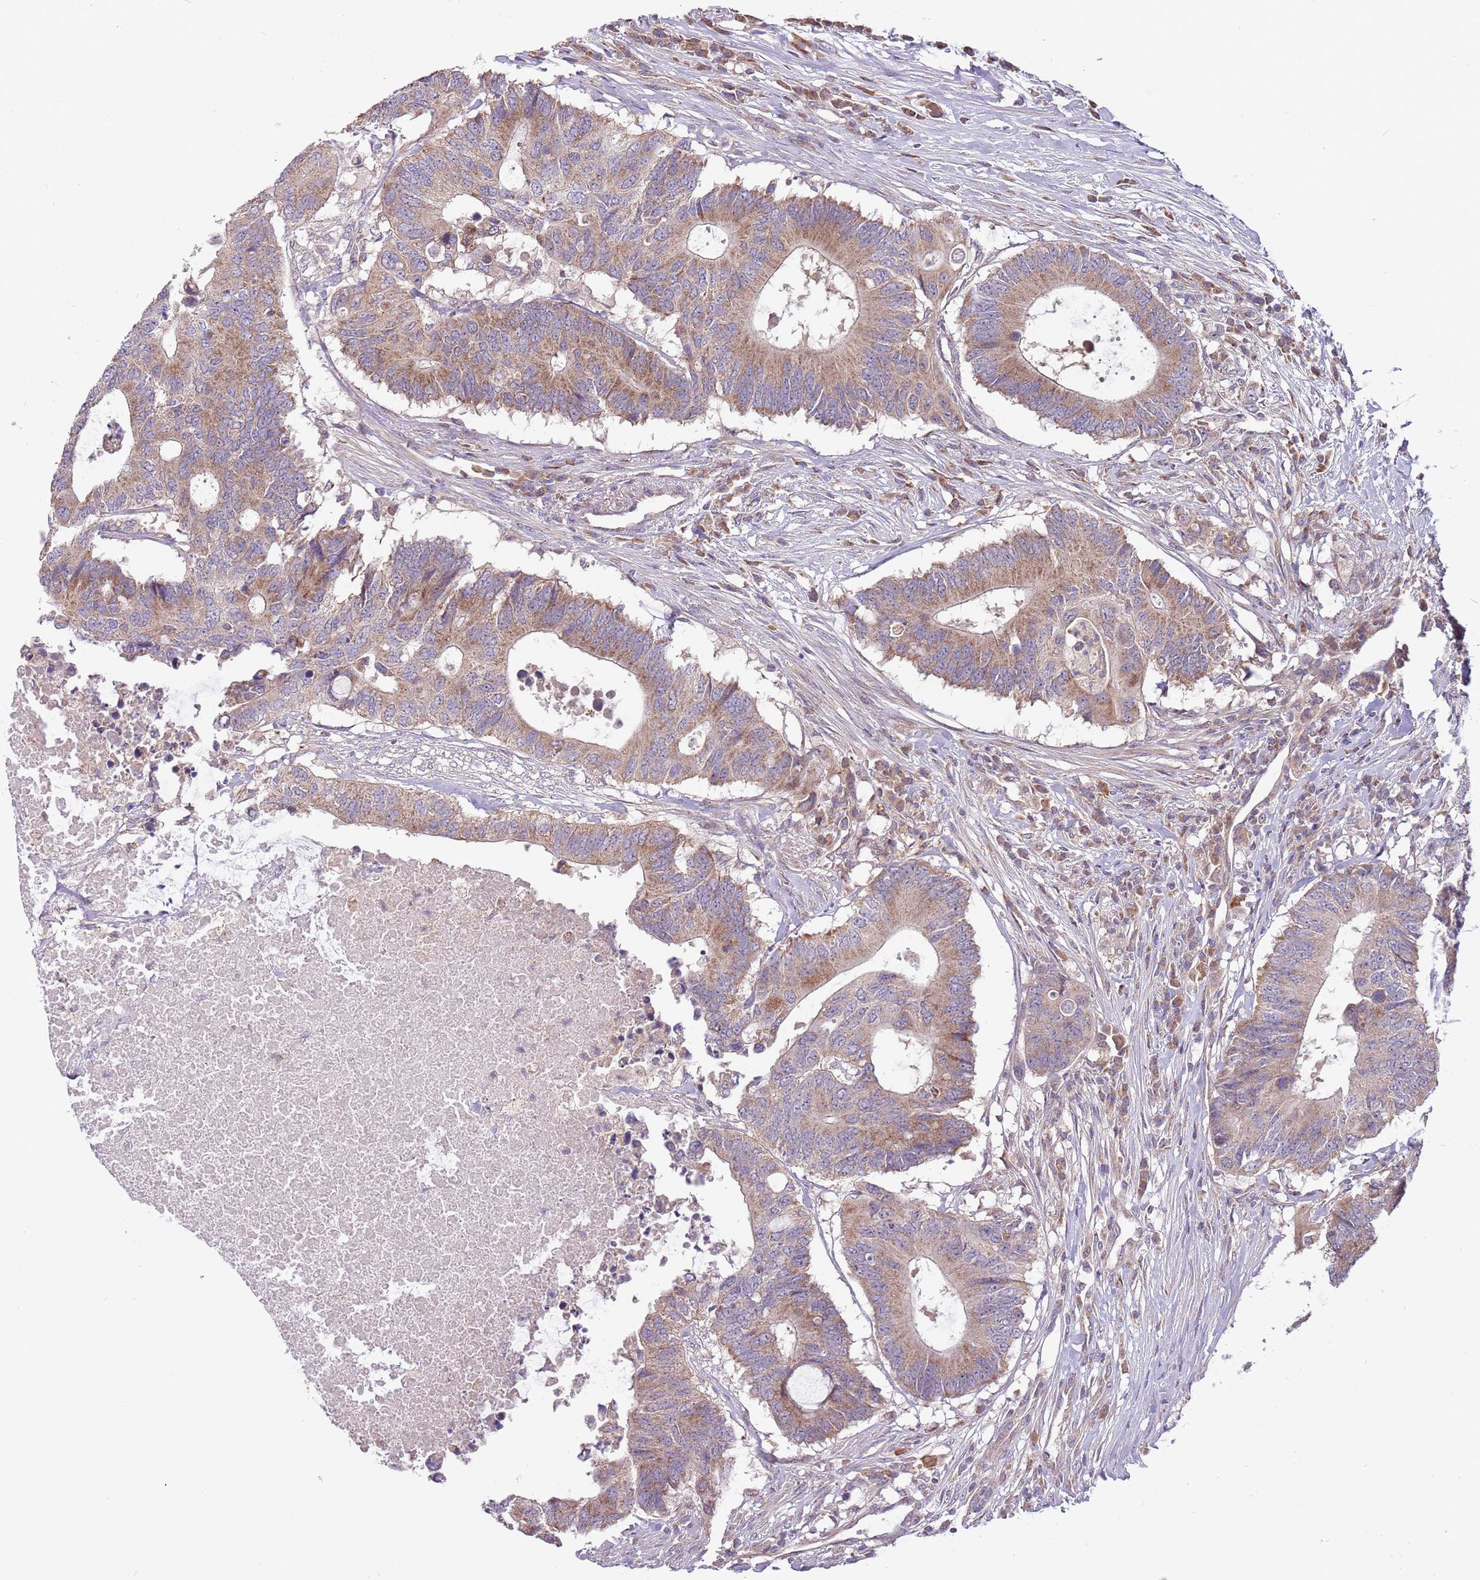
{"staining": {"intensity": "weak", "quantity": ">75%", "location": "cytoplasmic/membranous"}, "tissue": "colorectal cancer", "cell_type": "Tumor cells", "image_type": "cancer", "snomed": [{"axis": "morphology", "description": "Adenocarcinoma, NOS"}, {"axis": "topography", "description": "Colon"}], "caption": "IHC photomicrograph of human colorectal cancer (adenocarcinoma) stained for a protein (brown), which shows low levels of weak cytoplasmic/membranous staining in about >75% of tumor cells.", "gene": "RNF181", "patient": {"sex": "male", "age": 71}}